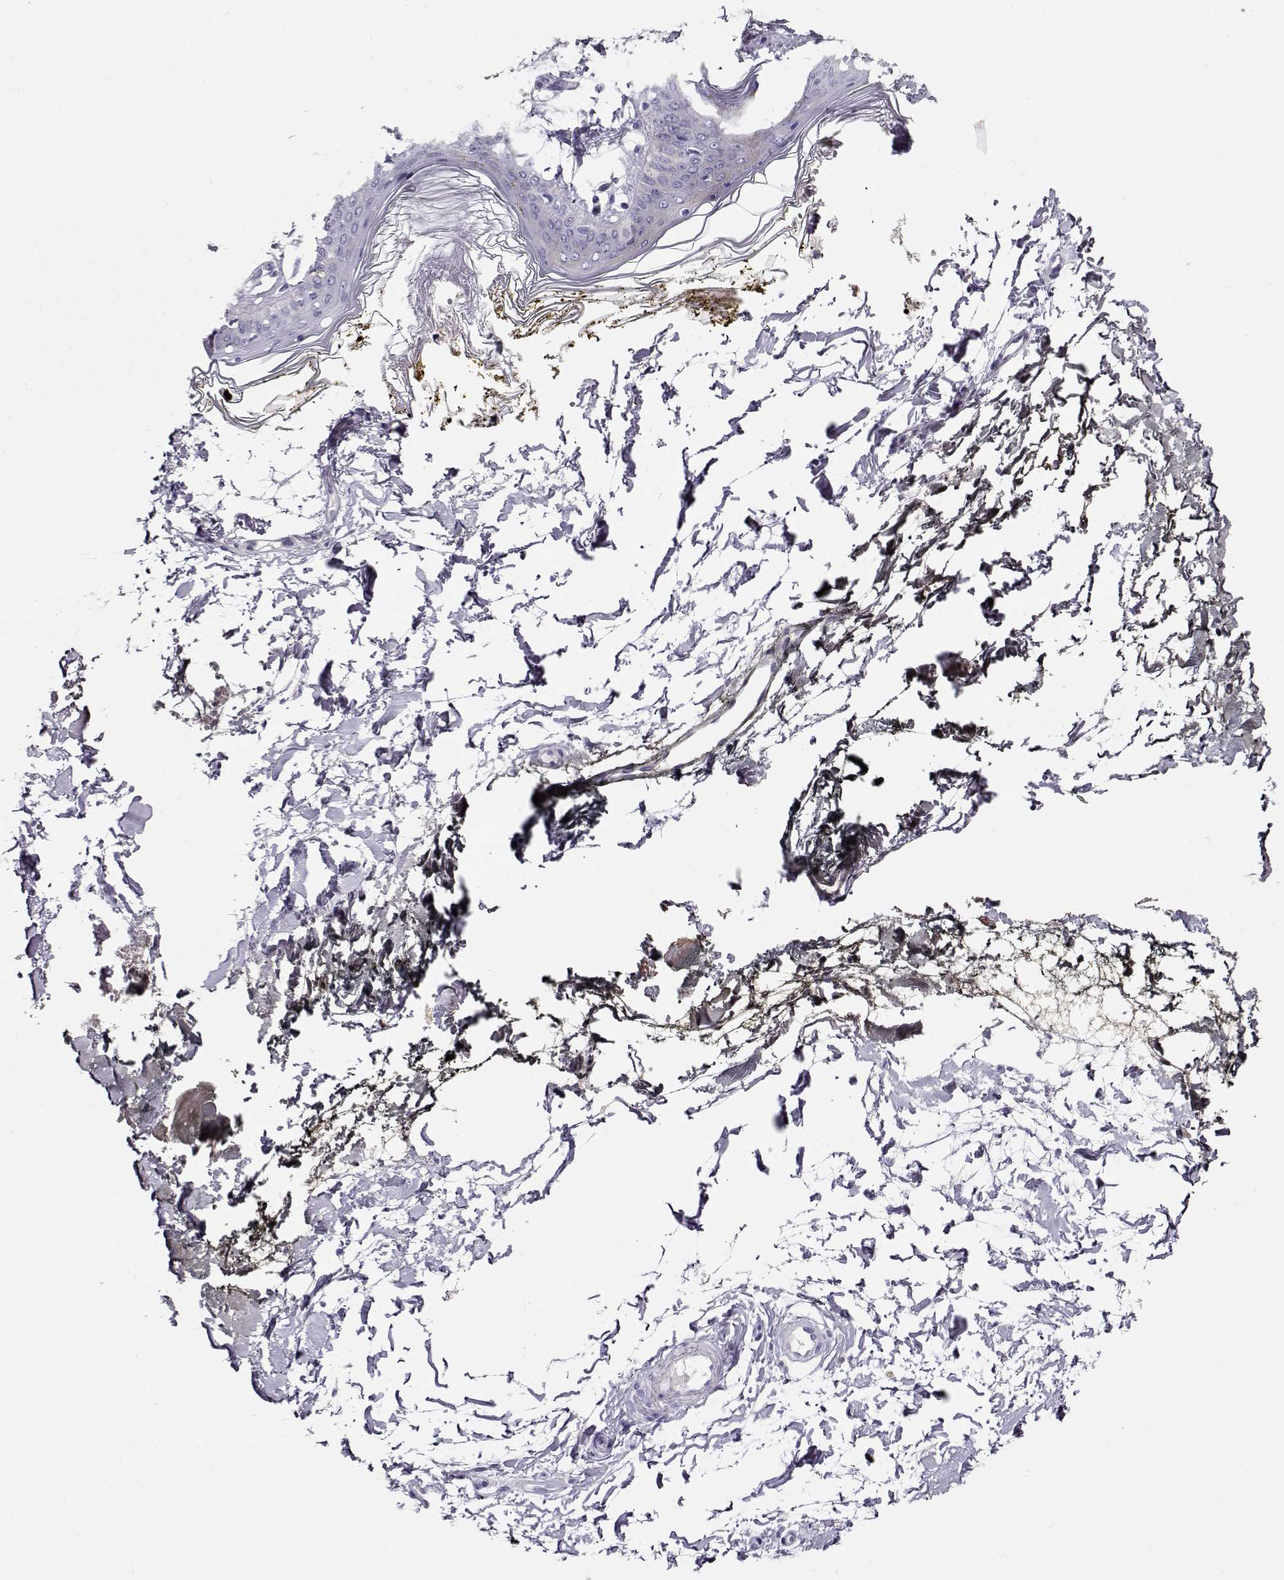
{"staining": {"intensity": "negative", "quantity": "none", "location": "none"}, "tissue": "skin", "cell_type": "Fibroblasts", "image_type": "normal", "snomed": [{"axis": "morphology", "description": "Normal tissue, NOS"}, {"axis": "topography", "description": "Skin"}], "caption": "An immunohistochemistry (IHC) image of benign skin is shown. There is no staining in fibroblasts of skin.", "gene": "CRX", "patient": {"sex": "female", "age": 34}}